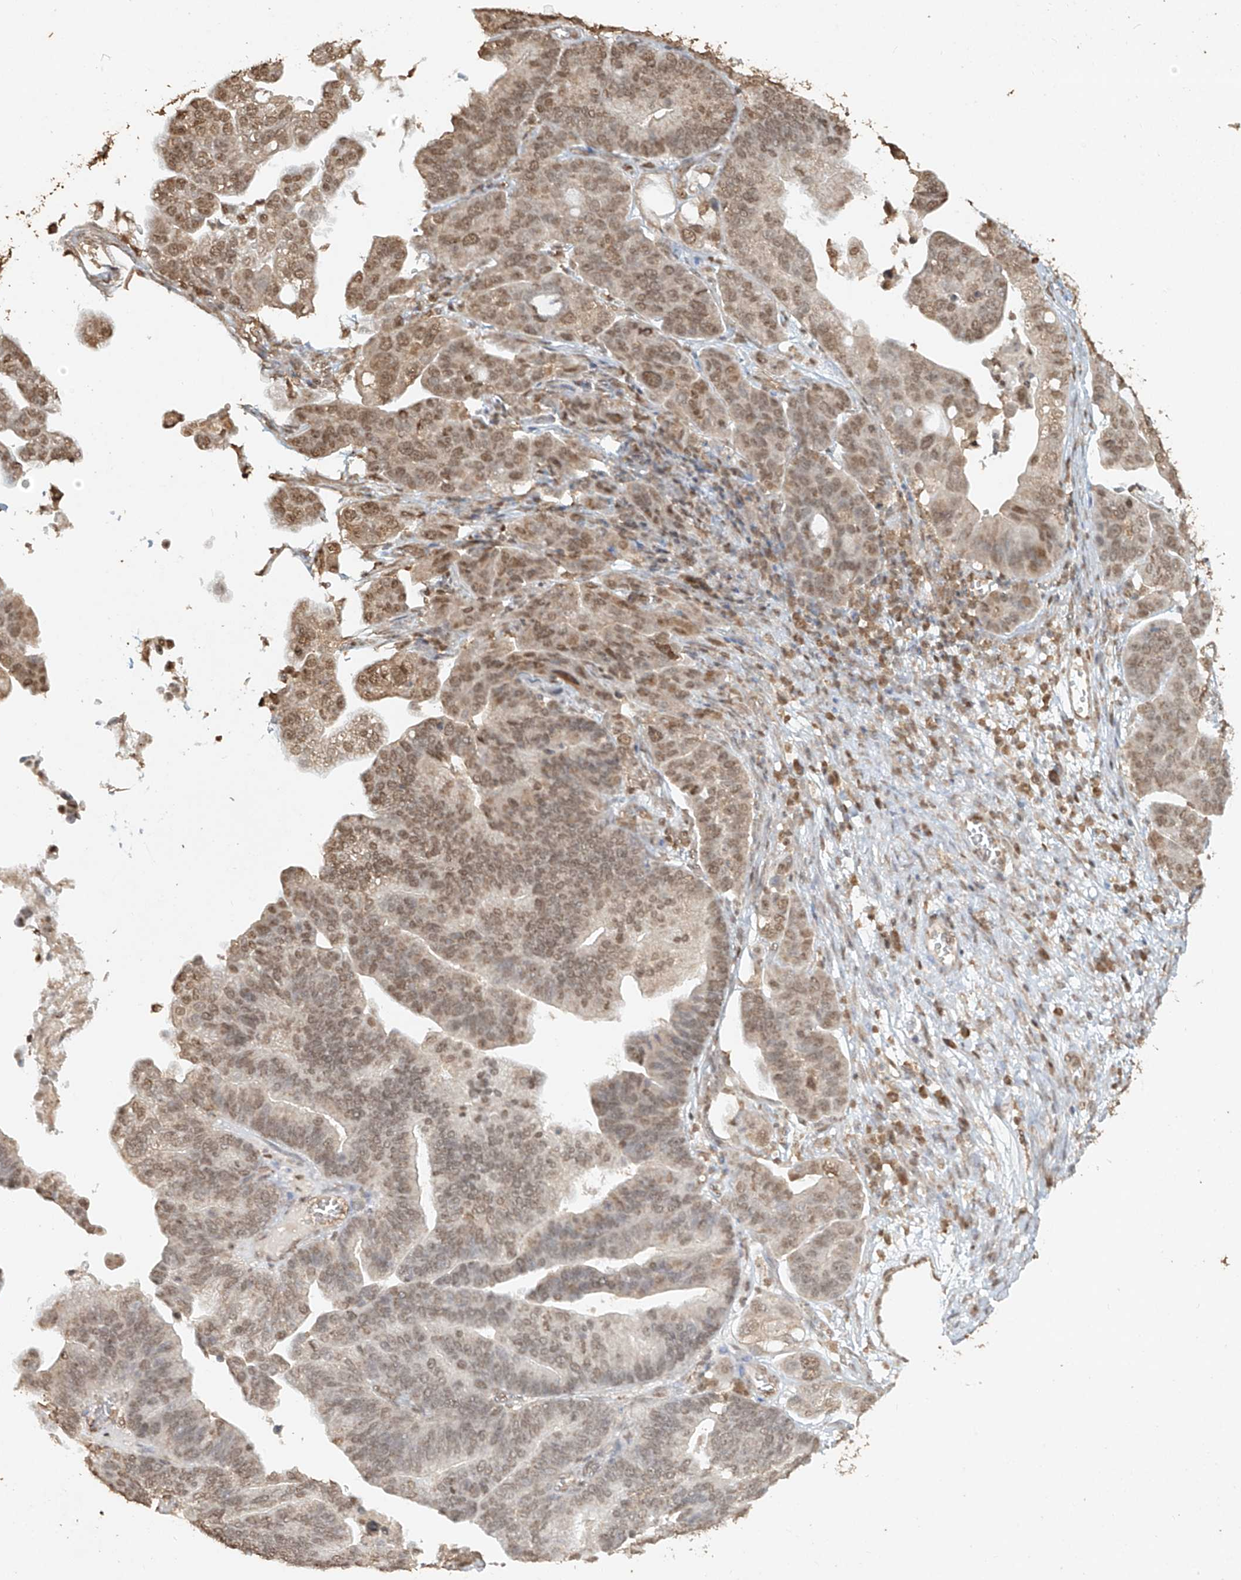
{"staining": {"intensity": "moderate", "quantity": ">75%", "location": "nuclear"}, "tissue": "ovarian cancer", "cell_type": "Tumor cells", "image_type": "cancer", "snomed": [{"axis": "morphology", "description": "Cystadenocarcinoma, serous, NOS"}, {"axis": "topography", "description": "Ovary"}], "caption": "Ovarian serous cystadenocarcinoma stained for a protein shows moderate nuclear positivity in tumor cells.", "gene": "TIGAR", "patient": {"sex": "female", "age": 56}}